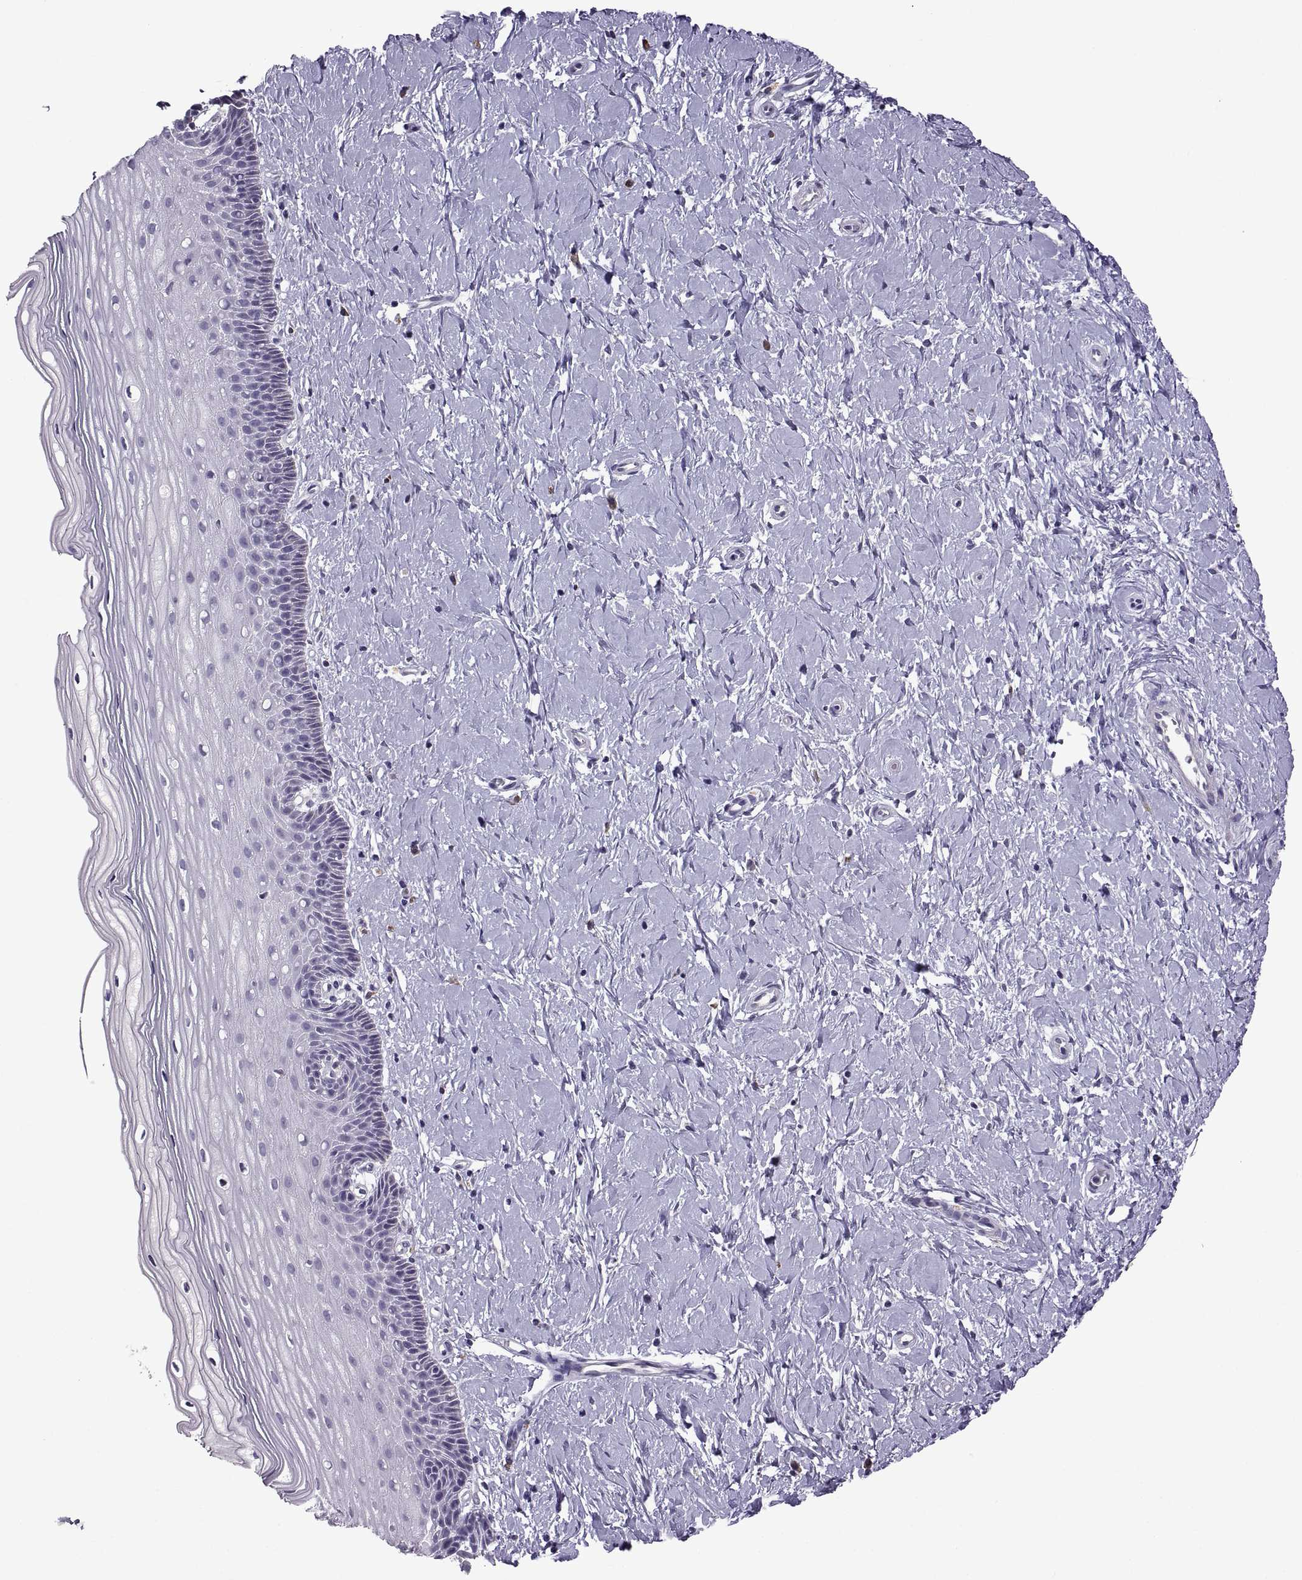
{"staining": {"intensity": "negative", "quantity": "none", "location": "none"}, "tissue": "cervix", "cell_type": "Glandular cells", "image_type": "normal", "snomed": [{"axis": "morphology", "description": "Normal tissue, NOS"}, {"axis": "topography", "description": "Cervix"}], "caption": "High power microscopy photomicrograph of an immunohistochemistry histopathology image of benign cervix, revealing no significant staining in glandular cells.", "gene": "MAGEB18", "patient": {"sex": "female", "age": 37}}